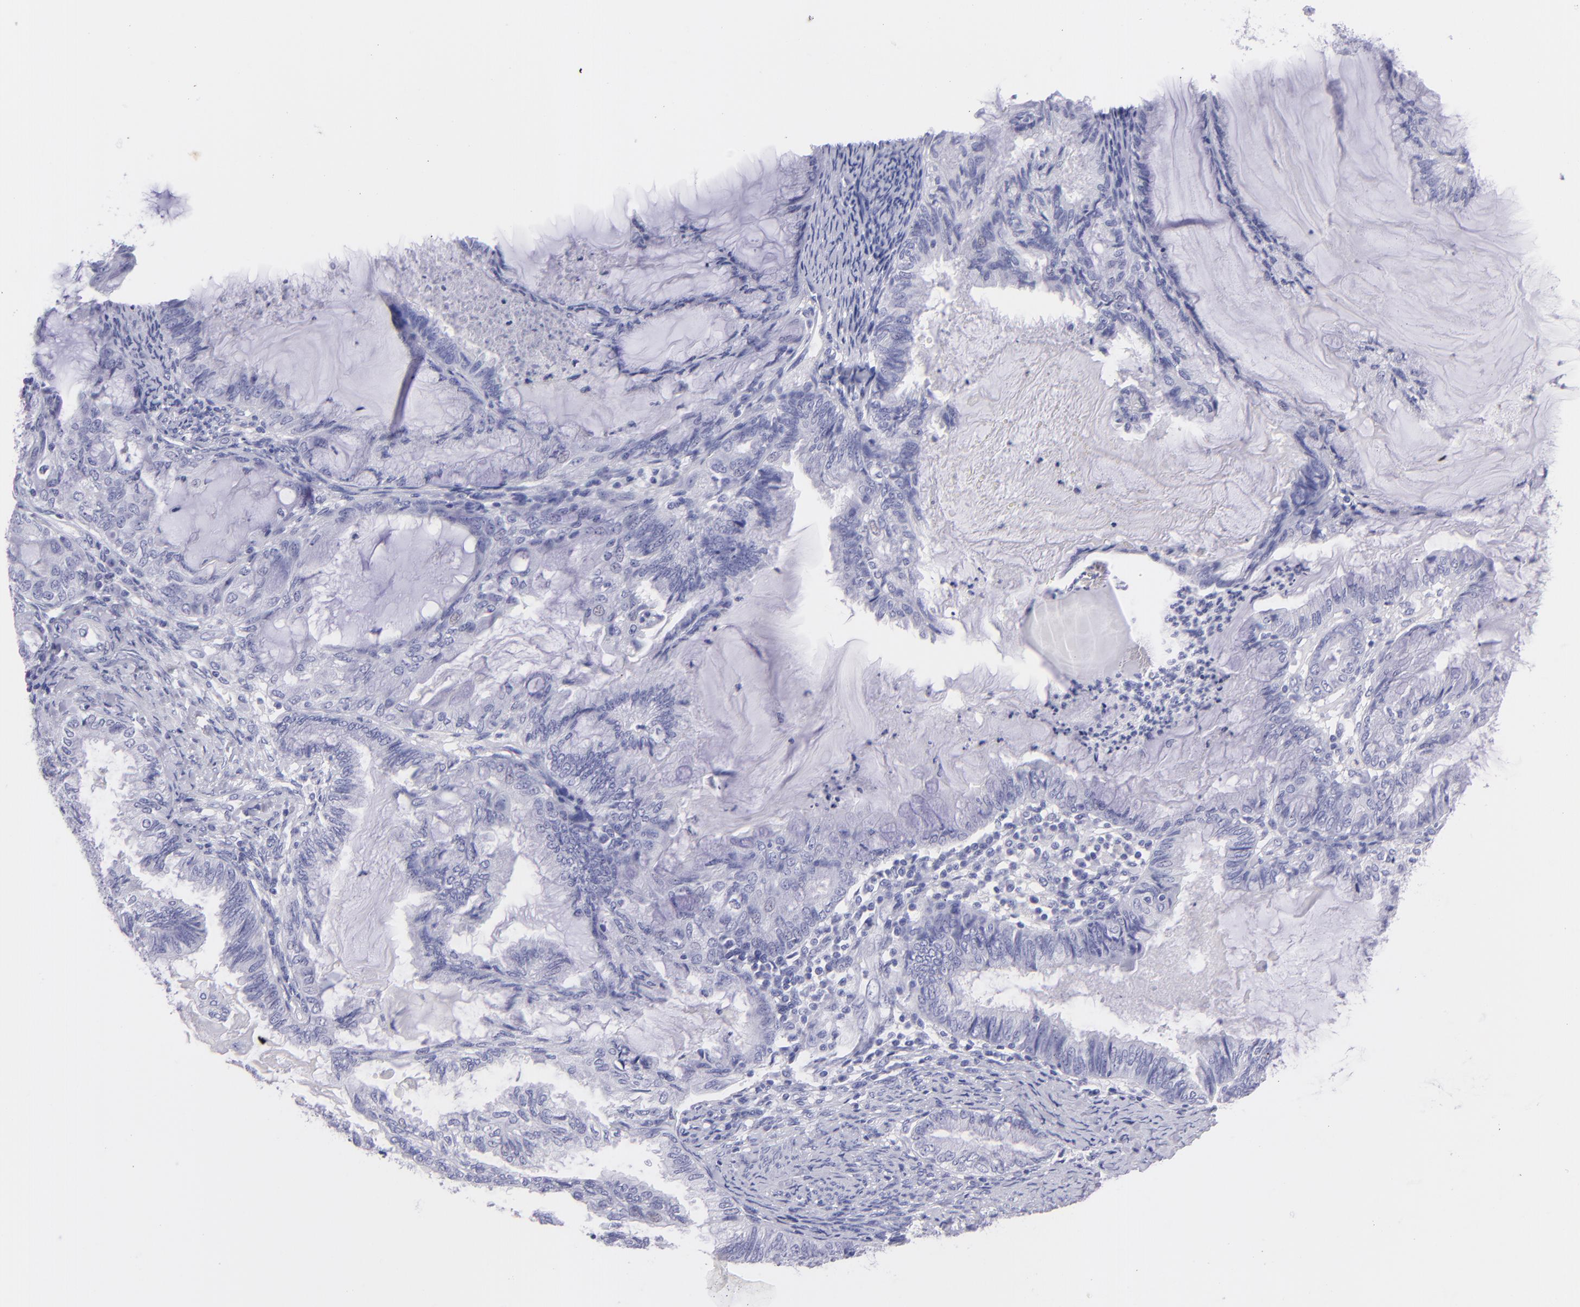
{"staining": {"intensity": "negative", "quantity": "none", "location": "none"}, "tissue": "endometrial cancer", "cell_type": "Tumor cells", "image_type": "cancer", "snomed": [{"axis": "morphology", "description": "Adenocarcinoma, NOS"}, {"axis": "topography", "description": "Endometrium"}], "caption": "This is a micrograph of immunohistochemistry (IHC) staining of adenocarcinoma (endometrial), which shows no expression in tumor cells.", "gene": "CNP", "patient": {"sex": "female", "age": 86}}